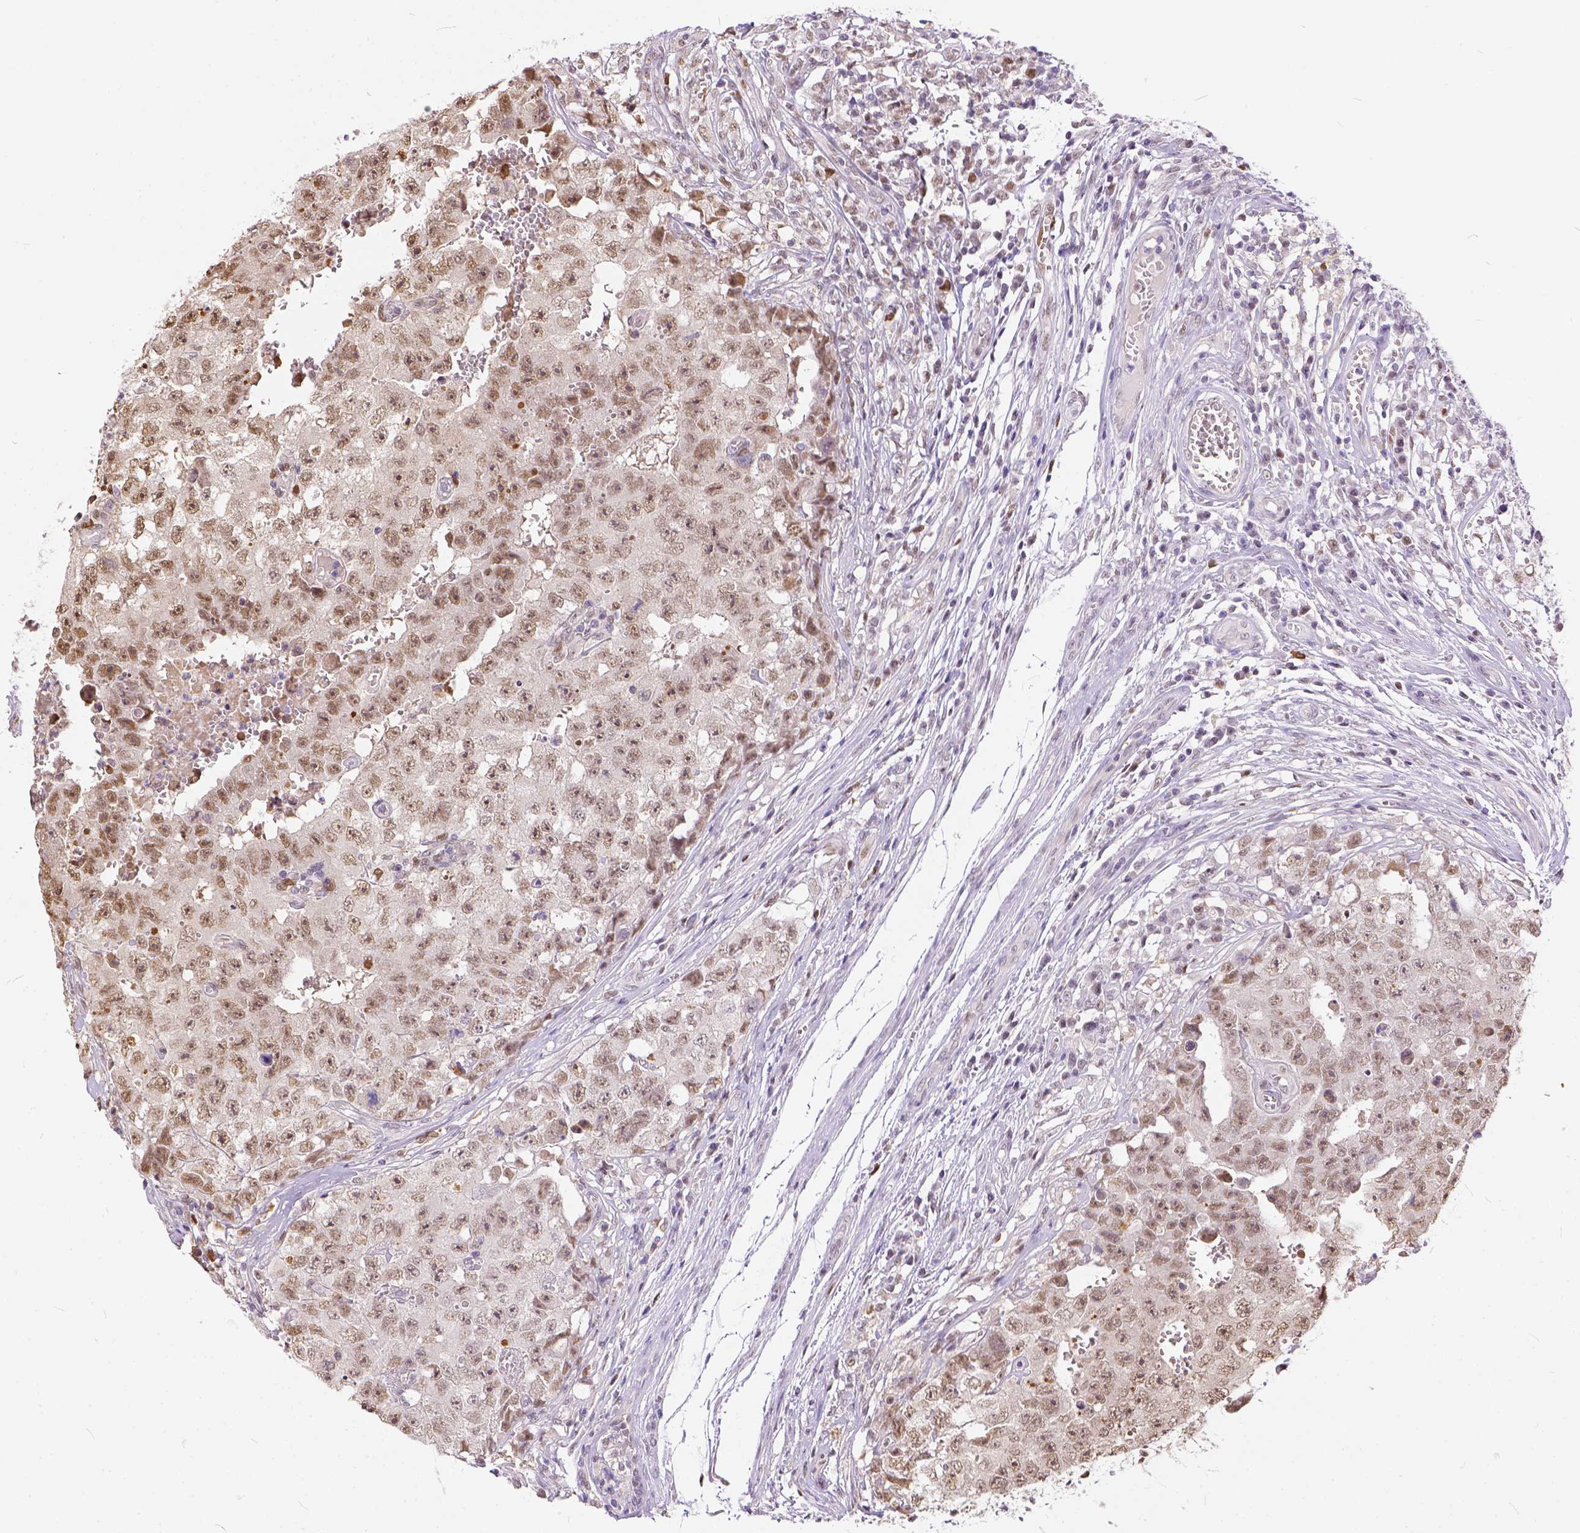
{"staining": {"intensity": "weak", "quantity": ">75%", "location": "nuclear"}, "tissue": "testis cancer", "cell_type": "Tumor cells", "image_type": "cancer", "snomed": [{"axis": "morphology", "description": "Carcinoma, Embryonal, NOS"}, {"axis": "topography", "description": "Testis"}], "caption": "High-power microscopy captured an IHC image of testis embryonal carcinoma, revealing weak nuclear staining in about >75% of tumor cells.", "gene": "ERCC1", "patient": {"sex": "male", "age": 36}}